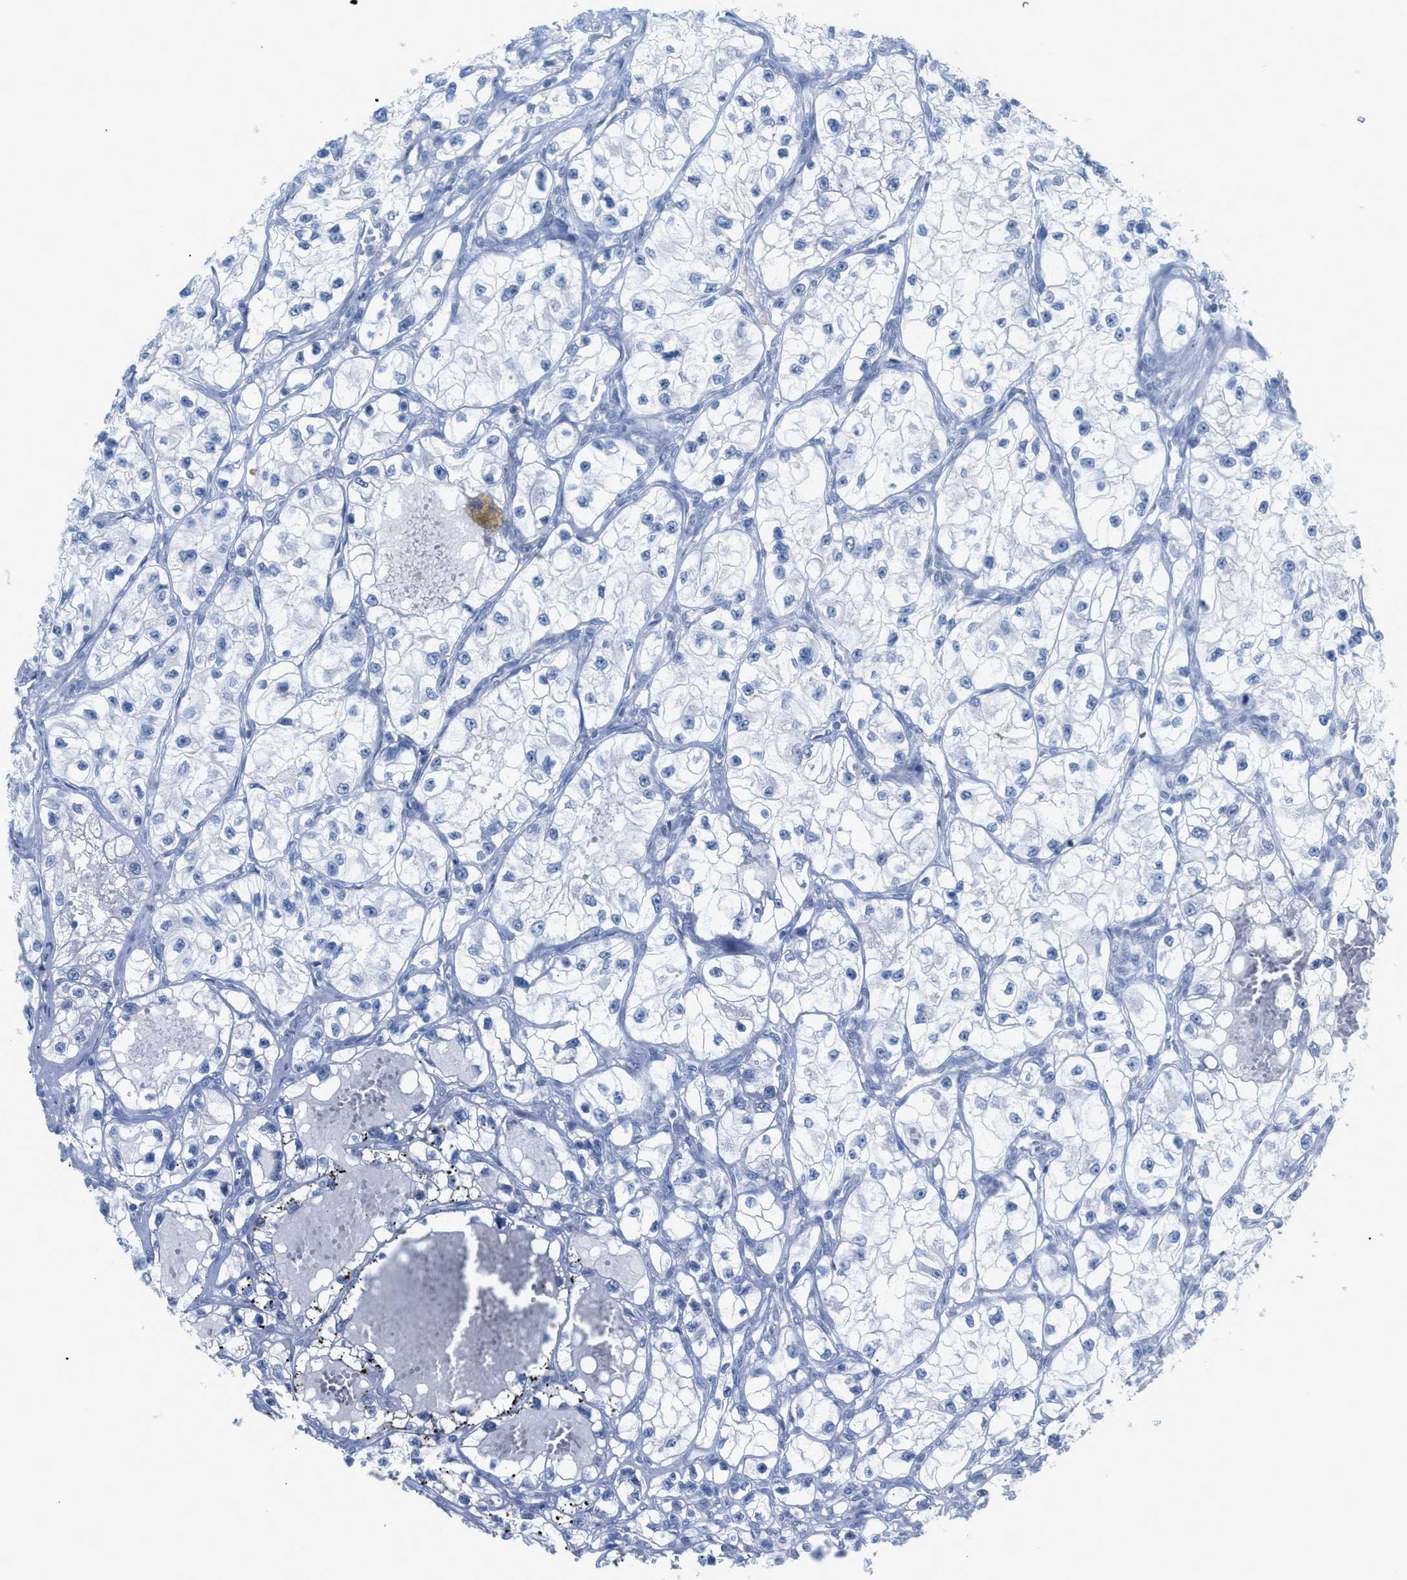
{"staining": {"intensity": "negative", "quantity": "none", "location": "none"}, "tissue": "renal cancer", "cell_type": "Tumor cells", "image_type": "cancer", "snomed": [{"axis": "morphology", "description": "Adenocarcinoma, NOS"}, {"axis": "topography", "description": "Kidney"}], "caption": "An immunohistochemistry (IHC) histopathology image of renal cancer (adenocarcinoma) is shown. There is no staining in tumor cells of renal cancer (adenocarcinoma).", "gene": "HSF2", "patient": {"sex": "female", "age": 57}}